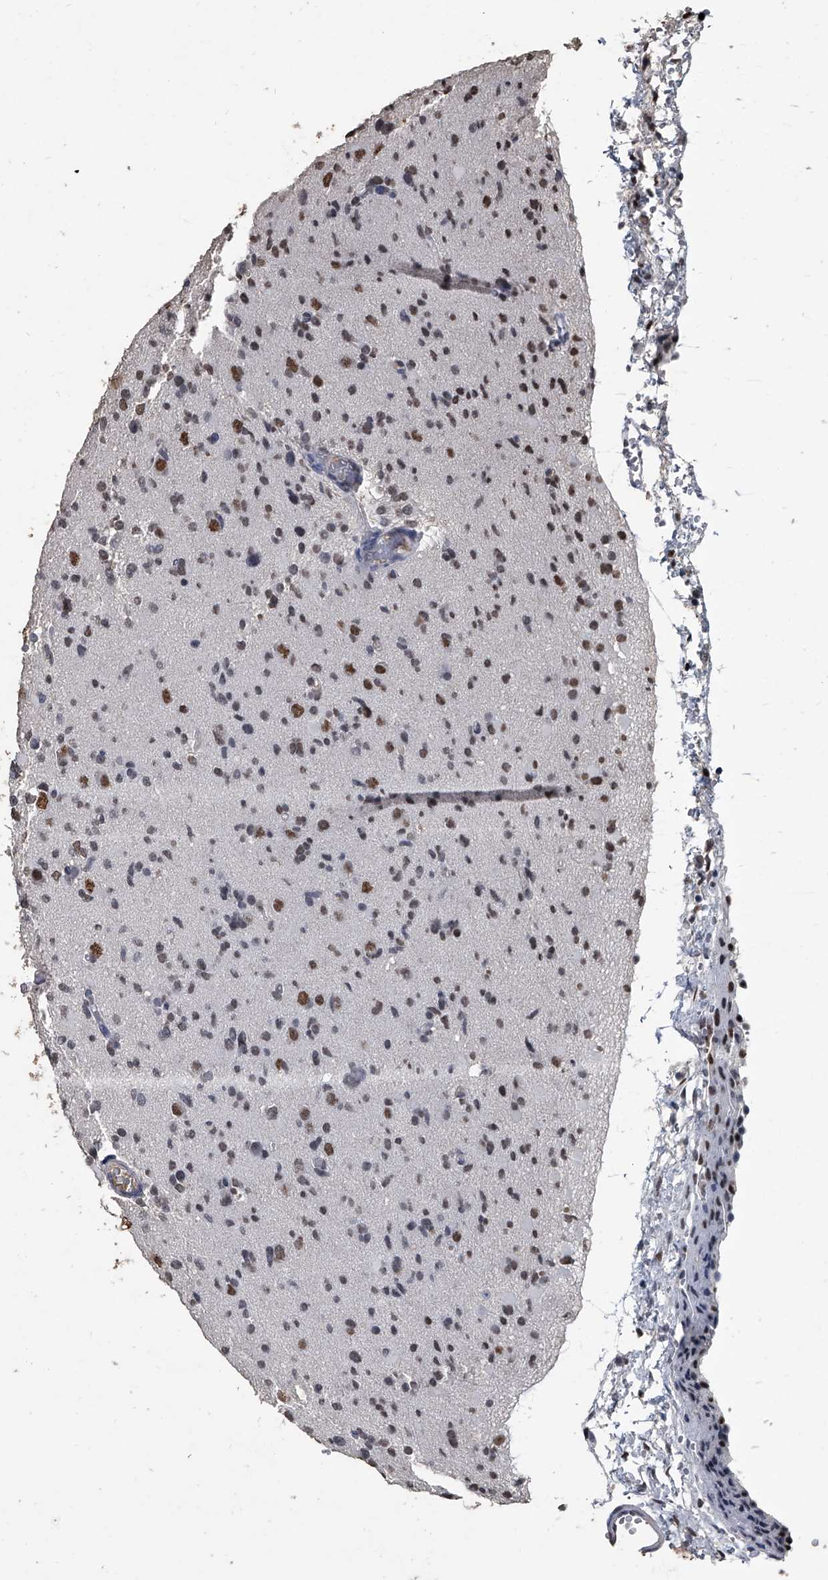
{"staining": {"intensity": "moderate", "quantity": "<25%", "location": "nuclear"}, "tissue": "glioma", "cell_type": "Tumor cells", "image_type": "cancer", "snomed": [{"axis": "morphology", "description": "Glioma, malignant, Low grade"}, {"axis": "topography", "description": "Brain"}], "caption": "An image of human malignant glioma (low-grade) stained for a protein exhibits moderate nuclear brown staining in tumor cells. (IHC, brightfield microscopy, high magnification).", "gene": "MATR3", "patient": {"sex": "female", "age": 22}}